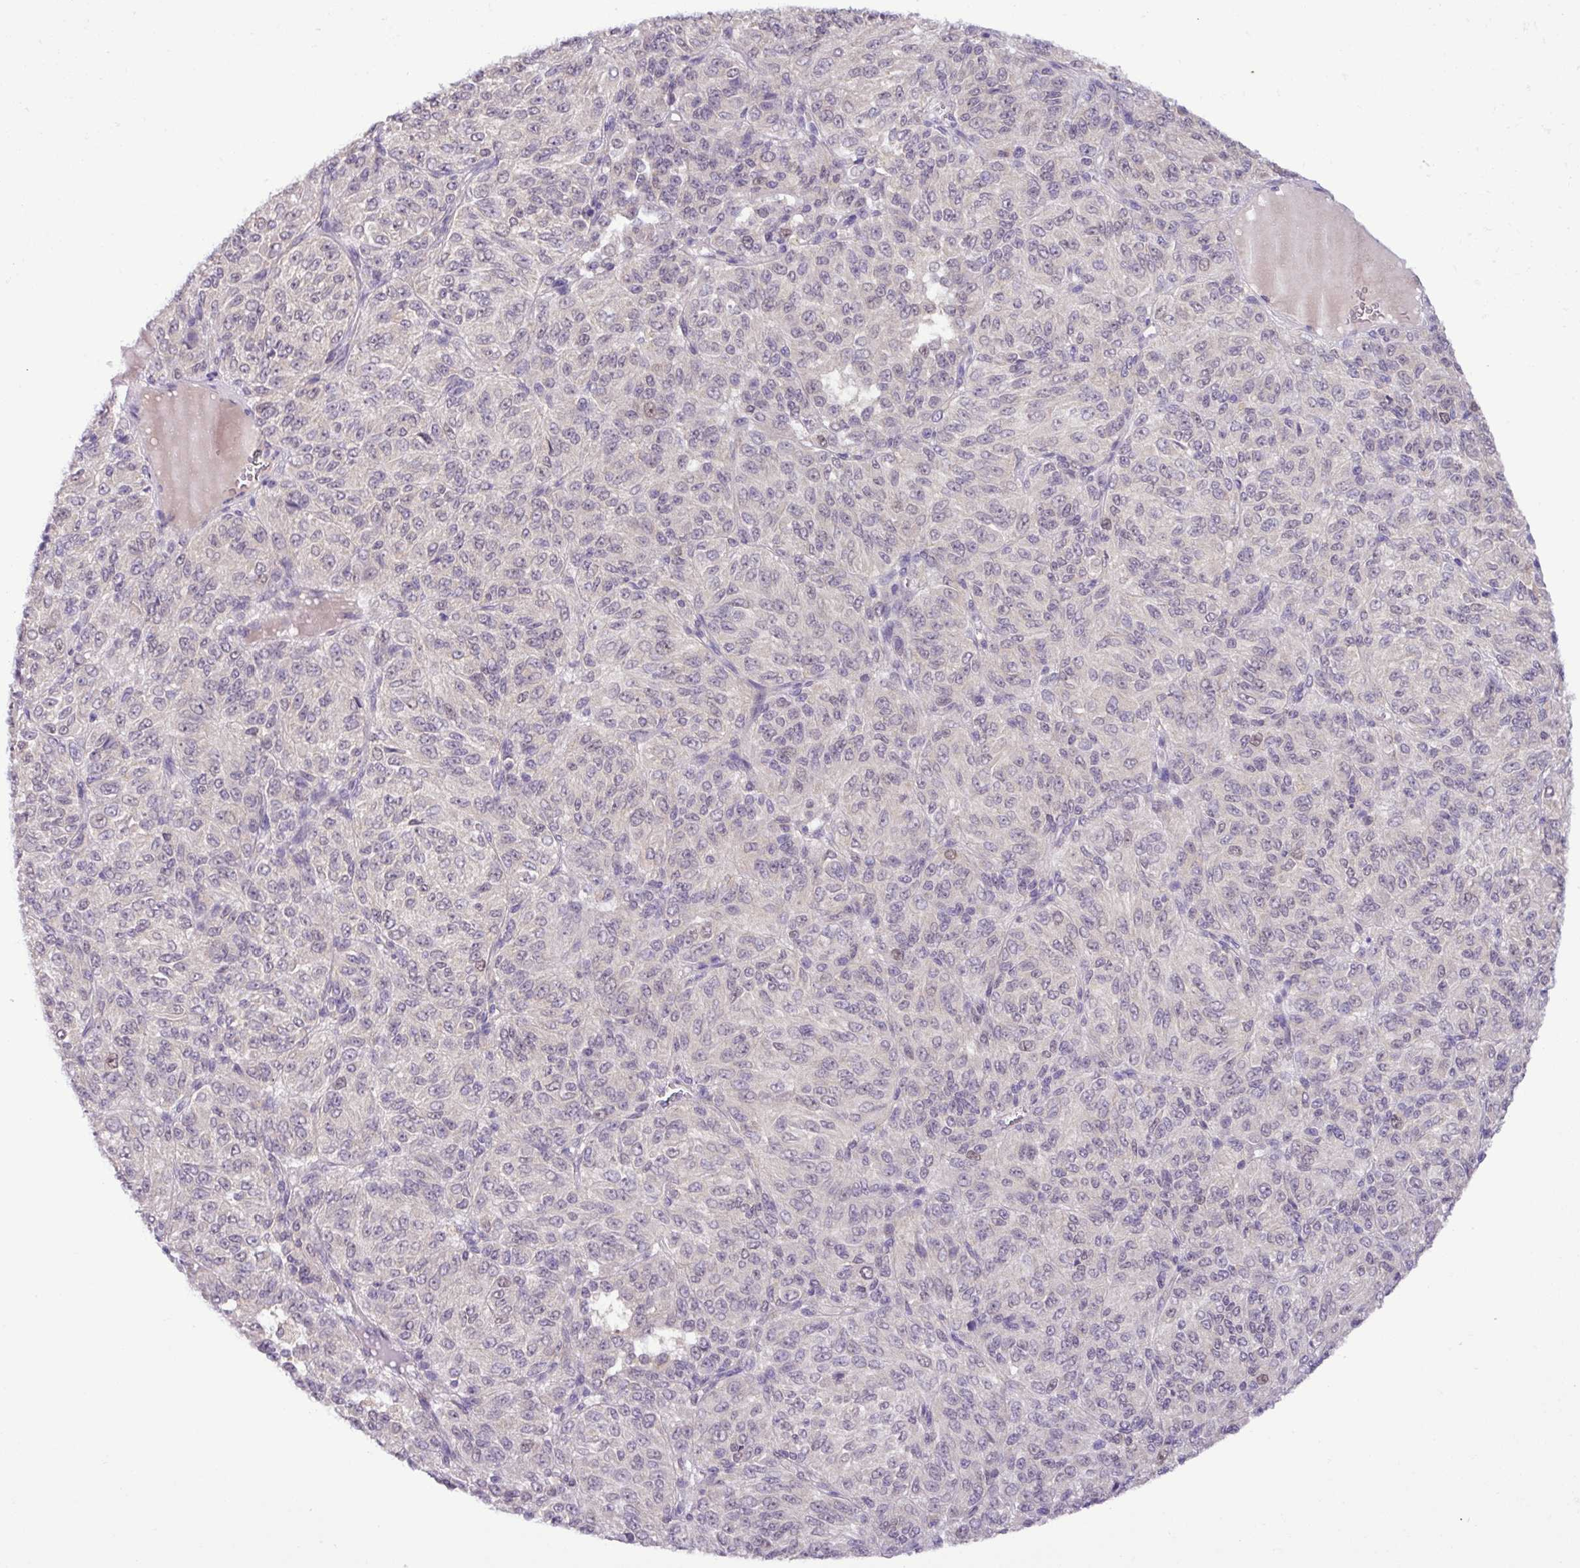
{"staining": {"intensity": "weak", "quantity": "<25%", "location": "nuclear"}, "tissue": "melanoma", "cell_type": "Tumor cells", "image_type": "cancer", "snomed": [{"axis": "morphology", "description": "Malignant melanoma, Metastatic site"}, {"axis": "topography", "description": "Brain"}], "caption": "The image exhibits no staining of tumor cells in malignant melanoma (metastatic site). (DAB (3,3'-diaminobenzidine) immunohistochemistry (IHC) with hematoxylin counter stain).", "gene": "TONSL", "patient": {"sex": "female", "age": 56}}